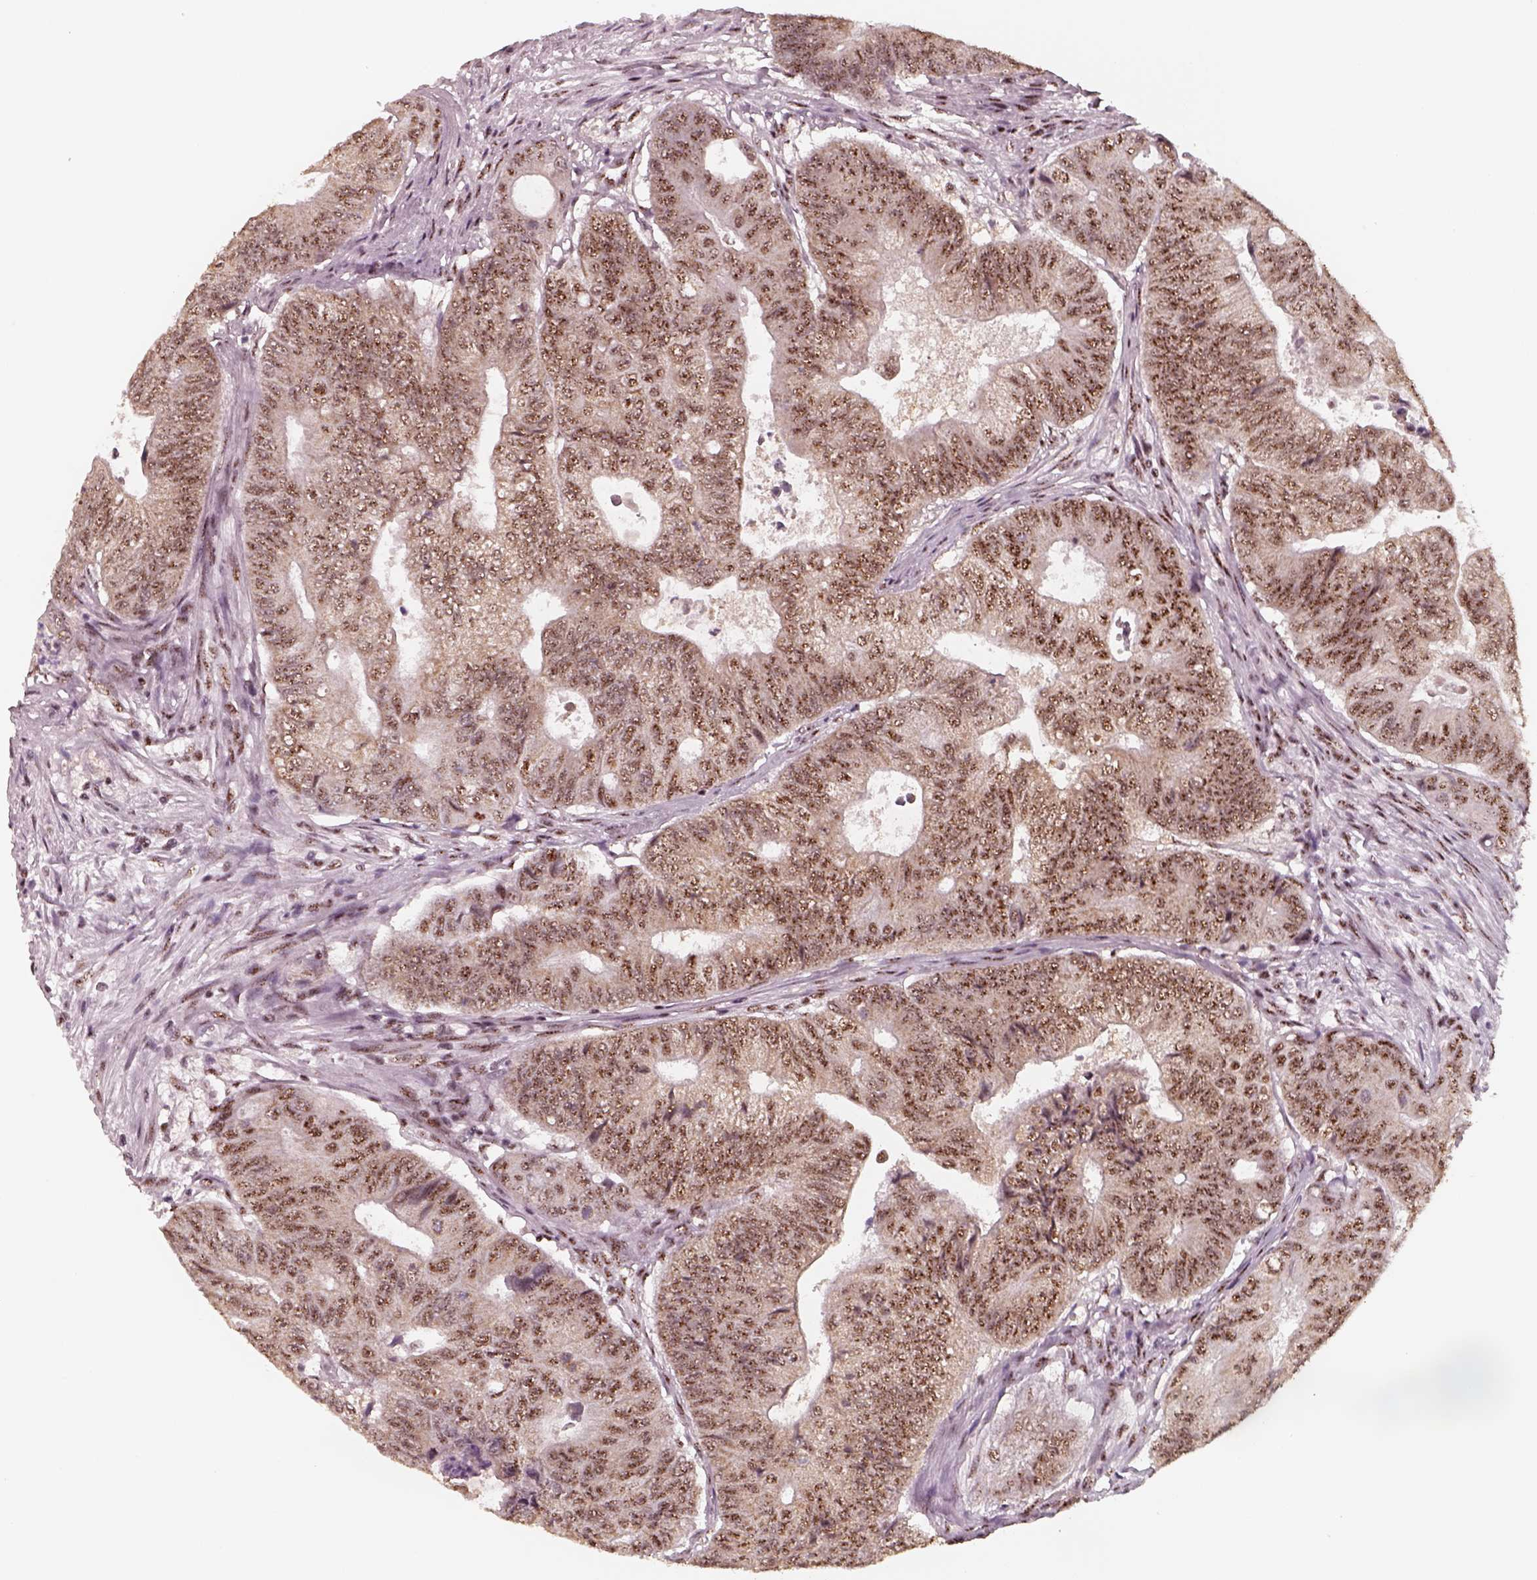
{"staining": {"intensity": "moderate", "quantity": ">75%", "location": "nuclear"}, "tissue": "colorectal cancer", "cell_type": "Tumor cells", "image_type": "cancer", "snomed": [{"axis": "morphology", "description": "Adenocarcinoma, NOS"}, {"axis": "topography", "description": "Colon"}], "caption": "Adenocarcinoma (colorectal) tissue displays moderate nuclear staining in approximately >75% of tumor cells, visualized by immunohistochemistry. (DAB IHC, brown staining for protein, blue staining for nuclei).", "gene": "ATXN7L3", "patient": {"sex": "female", "age": 48}}